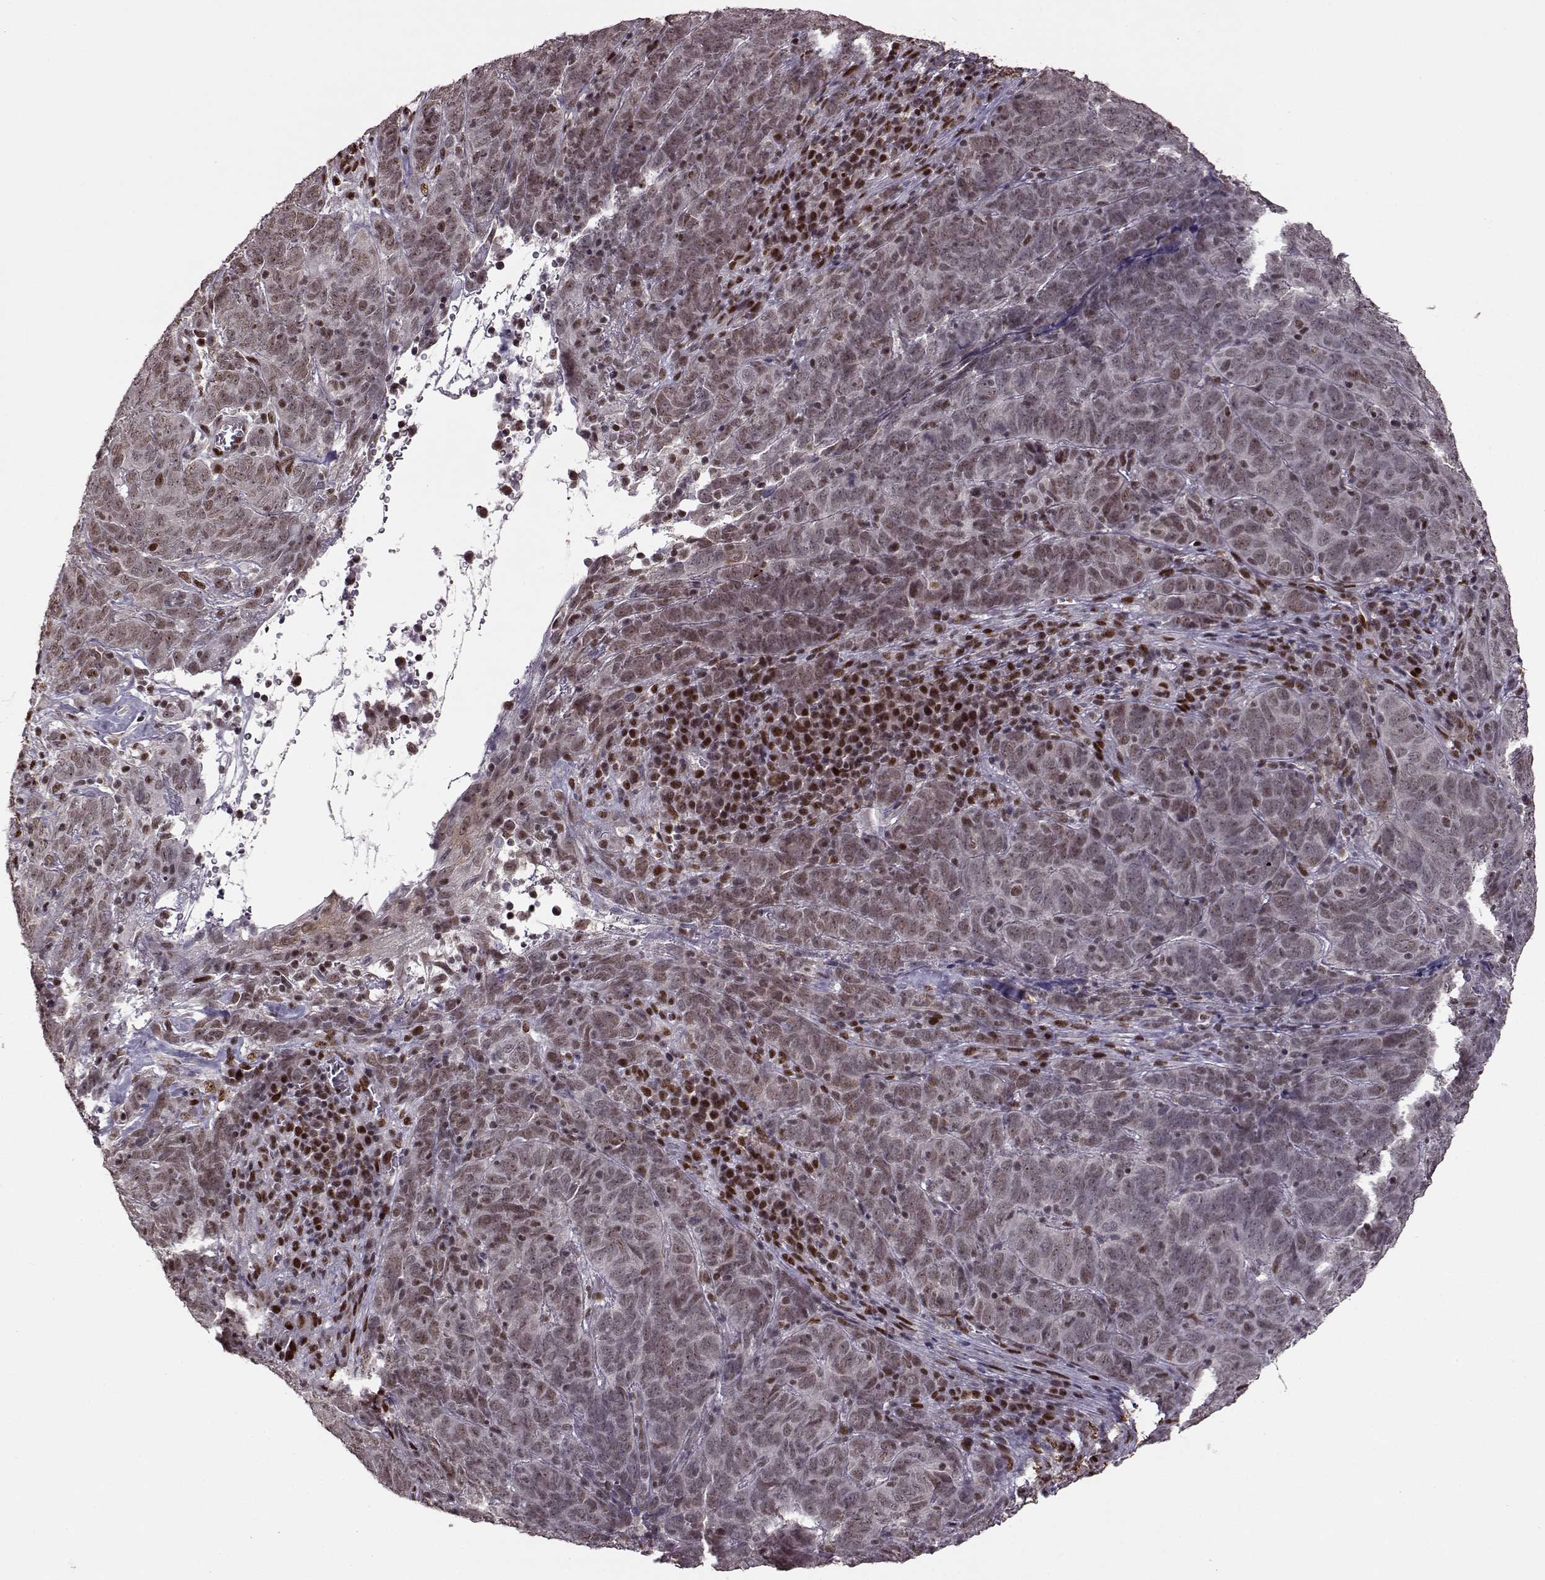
{"staining": {"intensity": "weak", "quantity": ">75%", "location": "nuclear"}, "tissue": "skin cancer", "cell_type": "Tumor cells", "image_type": "cancer", "snomed": [{"axis": "morphology", "description": "Squamous cell carcinoma, NOS"}, {"axis": "topography", "description": "Skin"}, {"axis": "topography", "description": "Anal"}], "caption": "Tumor cells reveal low levels of weak nuclear expression in about >75% of cells in skin cancer.", "gene": "FTO", "patient": {"sex": "female", "age": 51}}